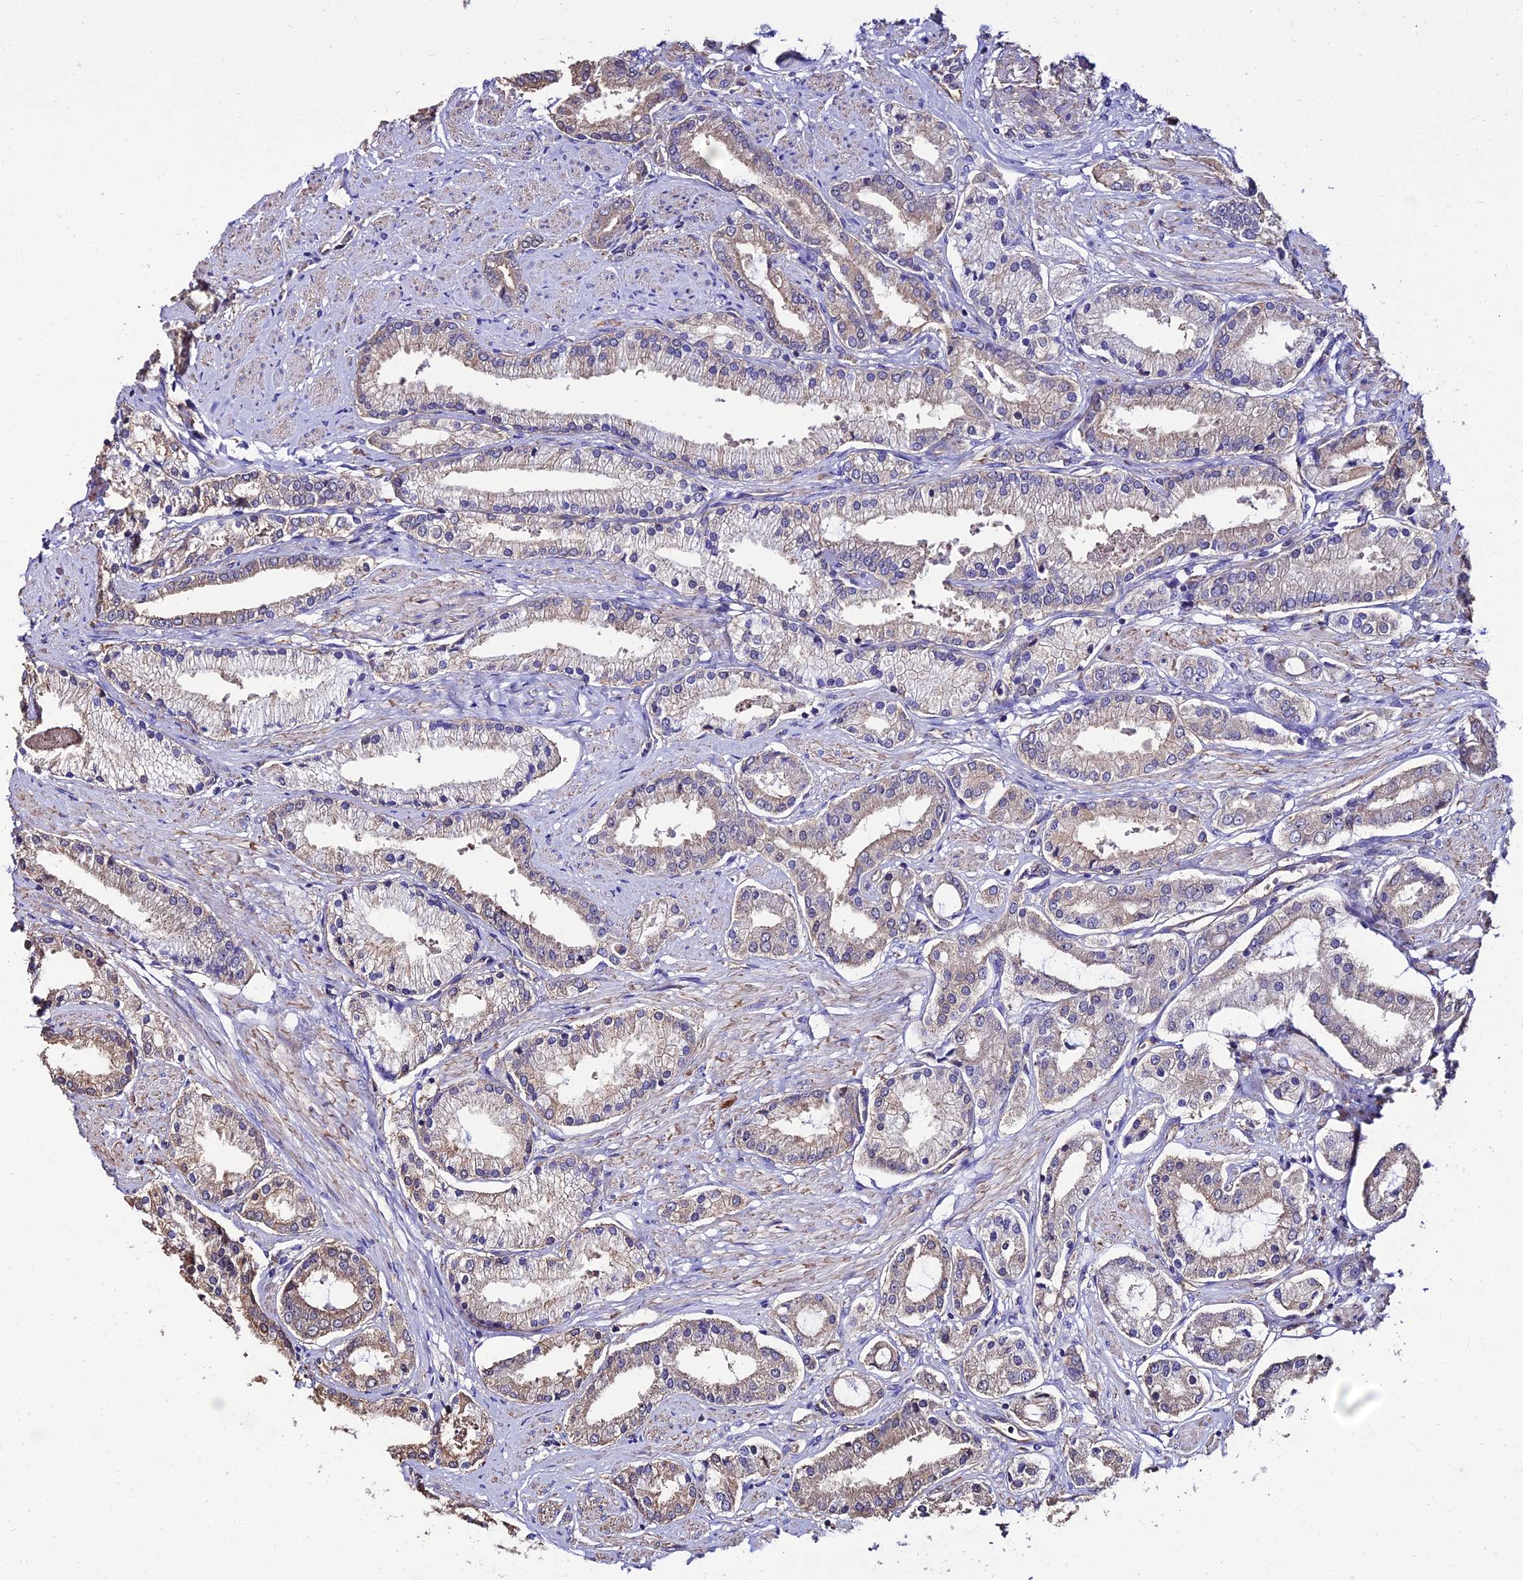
{"staining": {"intensity": "weak", "quantity": "25%-75%", "location": "cytoplasmic/membranous"}, "tissue": "prostate cancer", "cell_type": "Tumor cells", "image_type": "cancer", "snomed": [{"axis": "morphology", "description": "Adenocarcinoma, High grade"}, {"axis": "topography", "description": "Prostate and seminal vesicle, NOS"}], "caption": "This is a micrograph of IHC staining of prostate cancer (adenocarcinoma (high-grade)), which shows weak staining in the cytoplasmic/membranous of tumor cells.", "gene": "CALM2", "patient": {"sex": "male", "age": 64}}